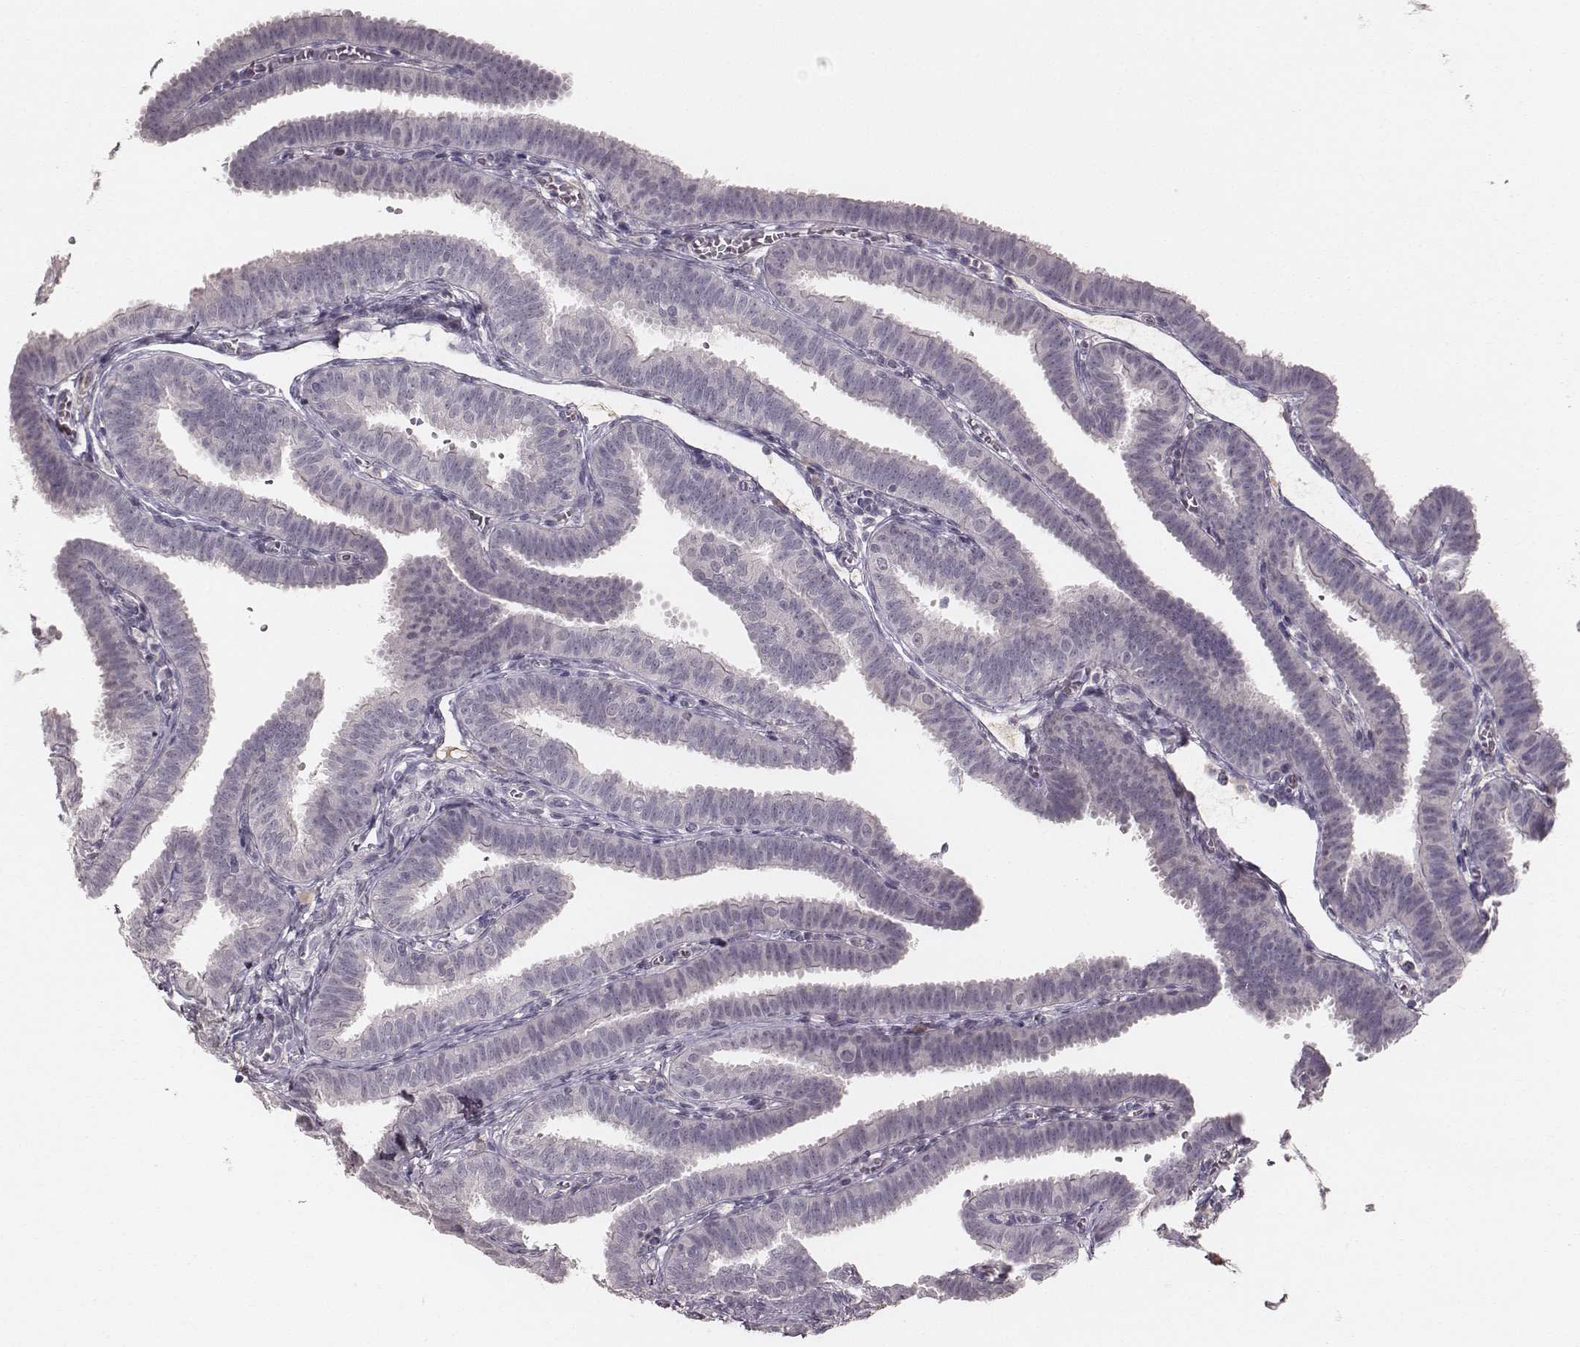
{"staining": {"intensity": "negative", "quantity": "none", "location": "none"}, "tissue": "fallopian tube", "cell_type": "Glandular cells", "image_type": "normal", "snomed": [{"axis": "morphology", "description": "Normal tissue, NOS"}, {"axis": "topography", "description": "Fallopian tube"}], "caption": "High power microscopy photomicrograph of an immunohistochemistry micrograph of normal fallopian tube, revealing no significant positivity in glandular cells.", "gene": "LY6K", "patient": {"sex": "female", "age": 25}}